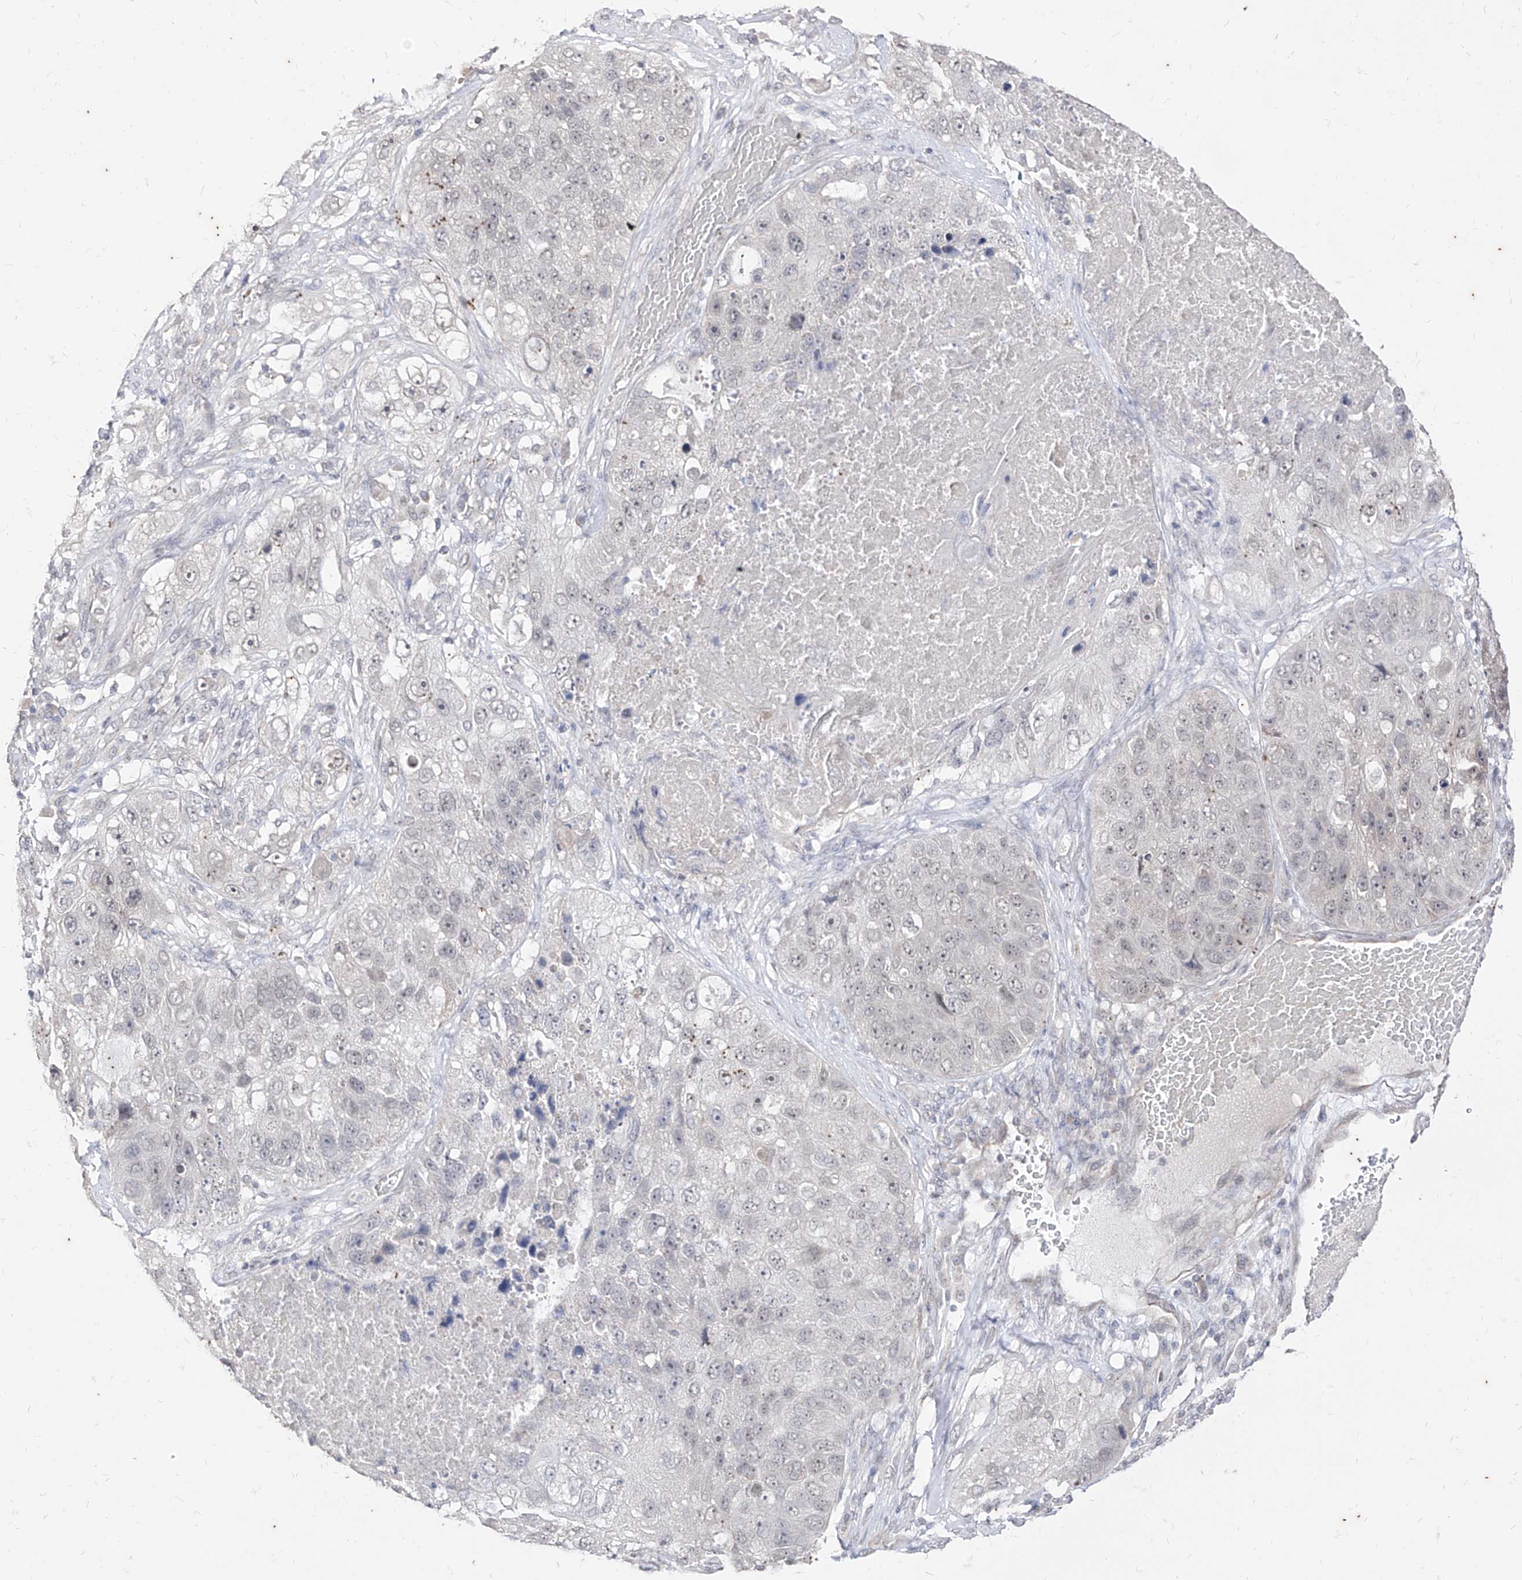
{"staining": {"intensity": "negative", "quantity": "none", "location": "none"}, "tissue": "lung cancer", "cell_type": "Tumor cells", "image_type": "cancer", "snomed": [{"axis": "morphology", "description": "Squamous cell carcinoma, NOS"}, {"axis": "topography", "description": "Lung"}], "caption": "IHC histopathology image of human lung squamous cell carcinoma stained for a protein (brown), which demonstrates no staining in tumor cells. (Stains: DAB (3,3'-diaminobenzidine) immunohistochemistry with hematoxylin counter stain, Microscopy: brightfield microscopy at high magnification).", "gene": "PHF20L1", "patient": {"sex": "male", "age": 61}}